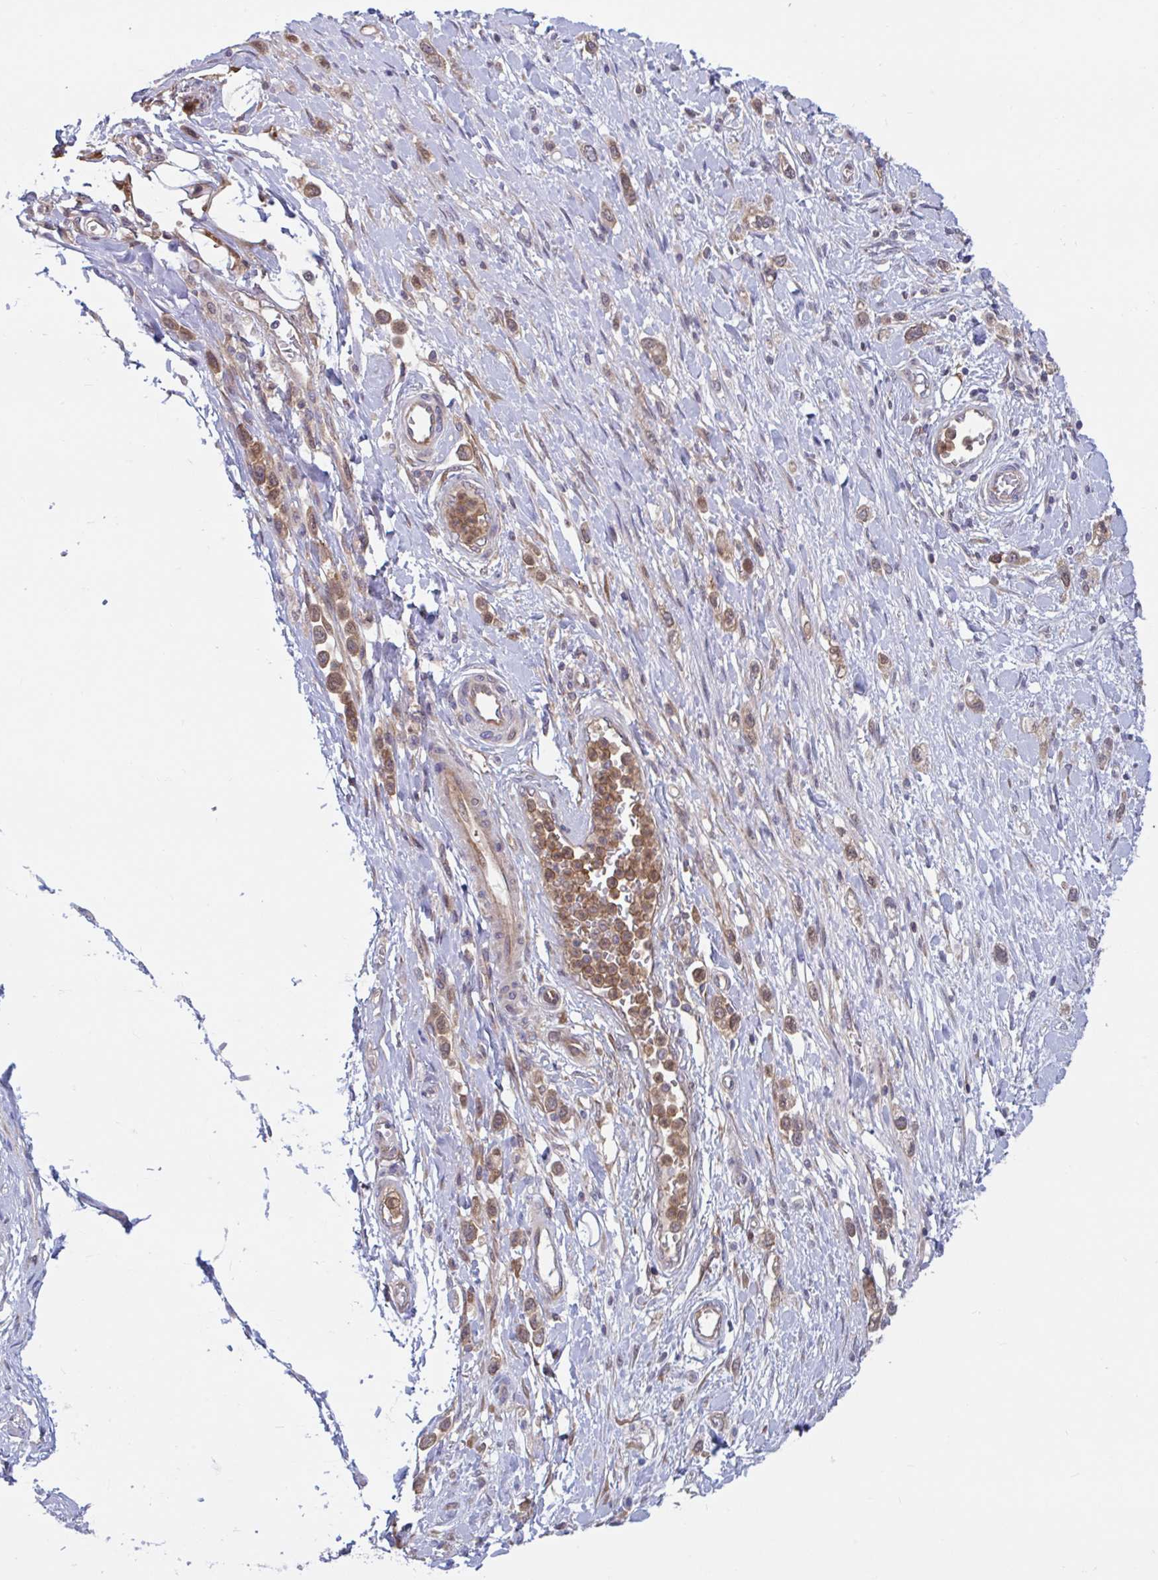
{"staining": {"intensity": "moderate", "quantity": ">75%", "location": "cytoplasmic/membranous,nuclear"}, "tissue": "stomach cancer", "cell_type": "Tumor cells", "image_type": "cancer", "snomed": [{"axis": "morphology", "description": "Adenocarcinoma, NOS"}, {"axis": "topography", "description": "Stomach"}], "caption": "Human stomach cancer stained for a protein (brown) shows moderate cytoplasmic/membranous and nuclear positive expression in about >75% of tumor cells.", "gene": "LMNTD2", "patient": {"sex": "female", "age": 65}}